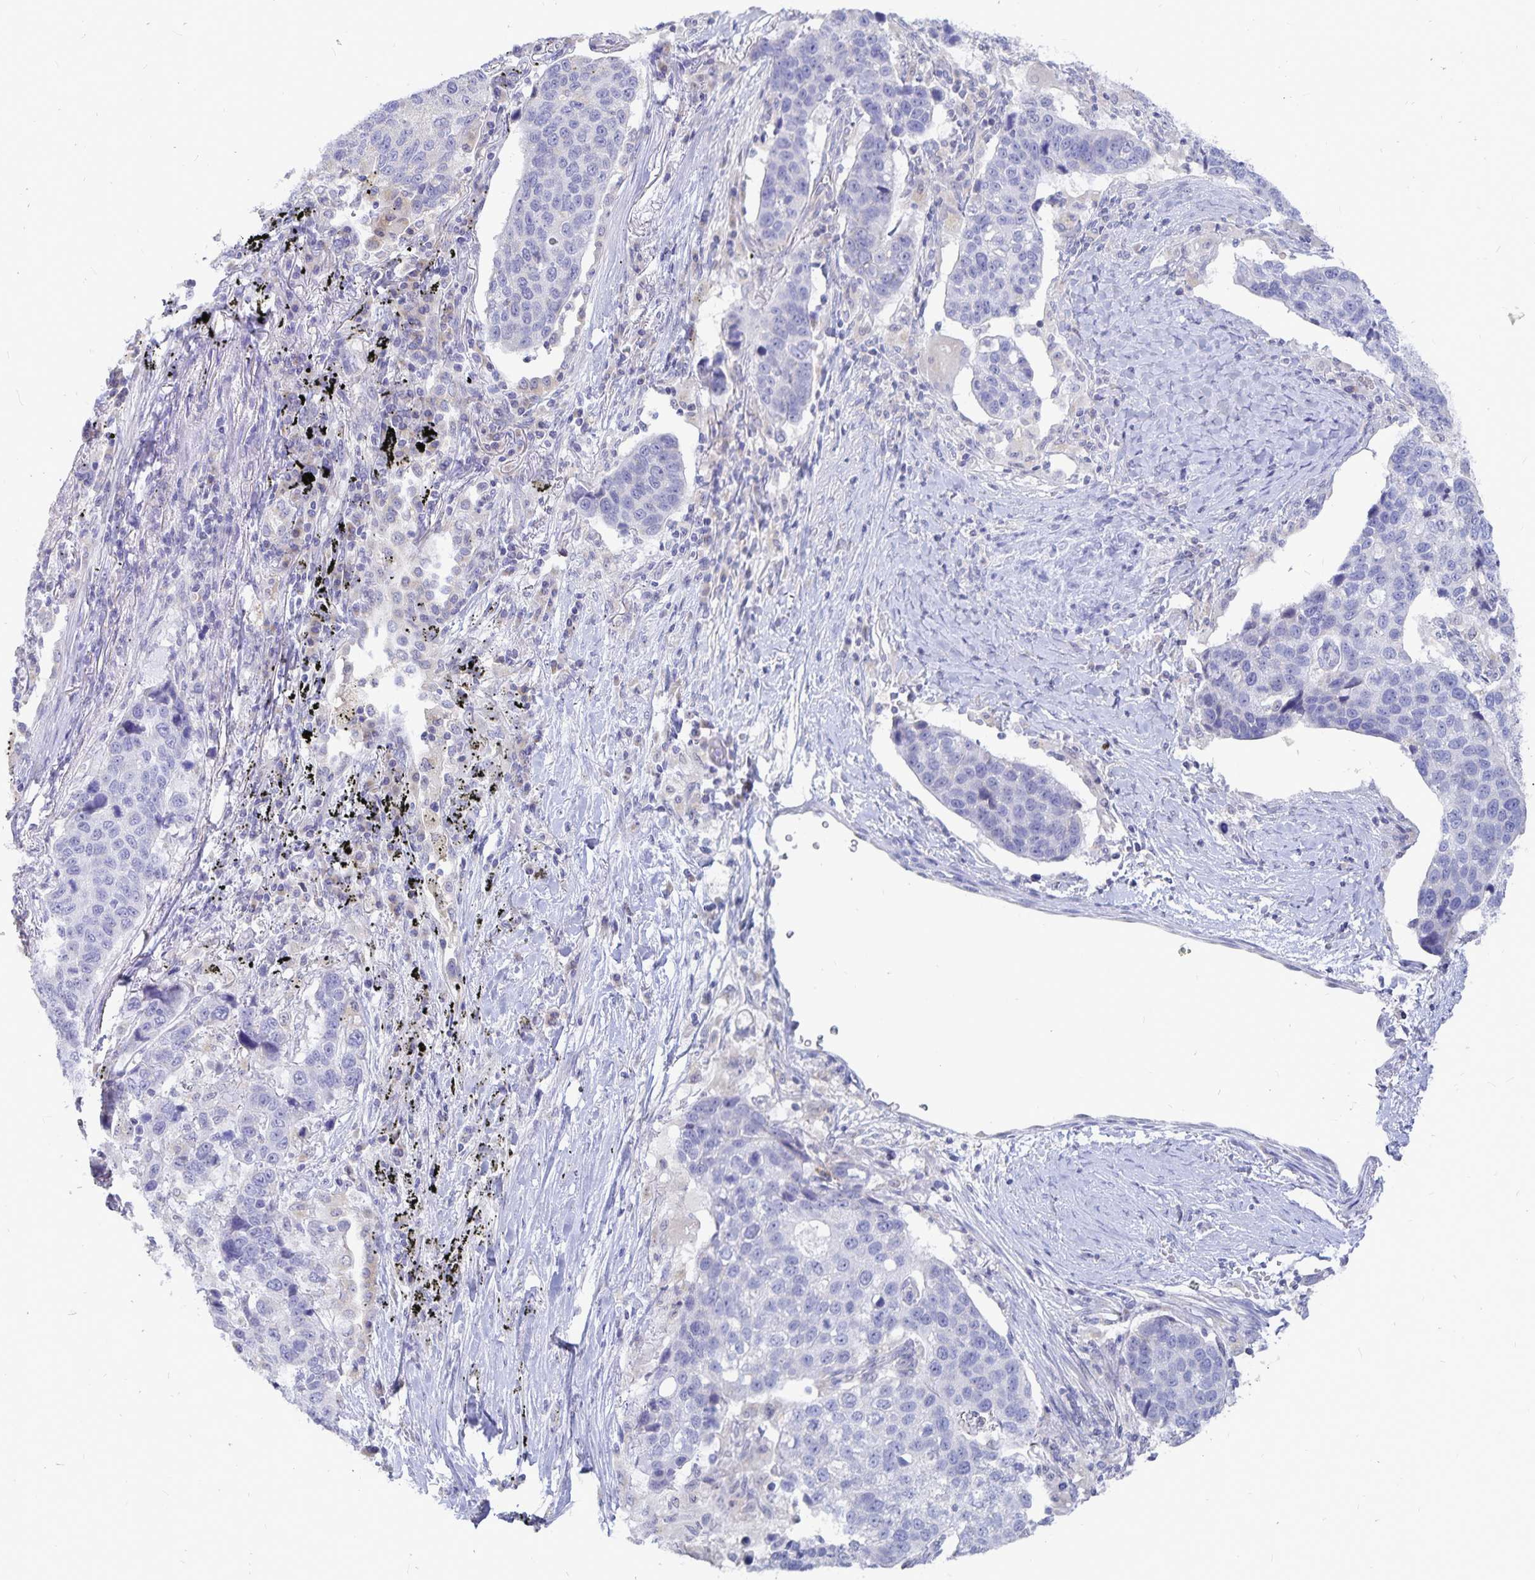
{"staining": {"intensity": "negative", "quantity": "none", "location": "none"}, "tissue": "lung cancer", "cell_type": "Tumor cells", "image_type": "cancer", "snomed": [{"axis": "morphology", "description": "Squamous cell carcinoma, NOS"}, {"axis": "topography", "description": "Lymph node"}, {"axis": "topography", "description": "Lung"}], "caption": "A micrograph of lung squamous cell carcinoma stained for a protein reveals no brown staining in tumor cells.", "gene": "PKHD1", "patient": {"sex": "male", "age": 61}}